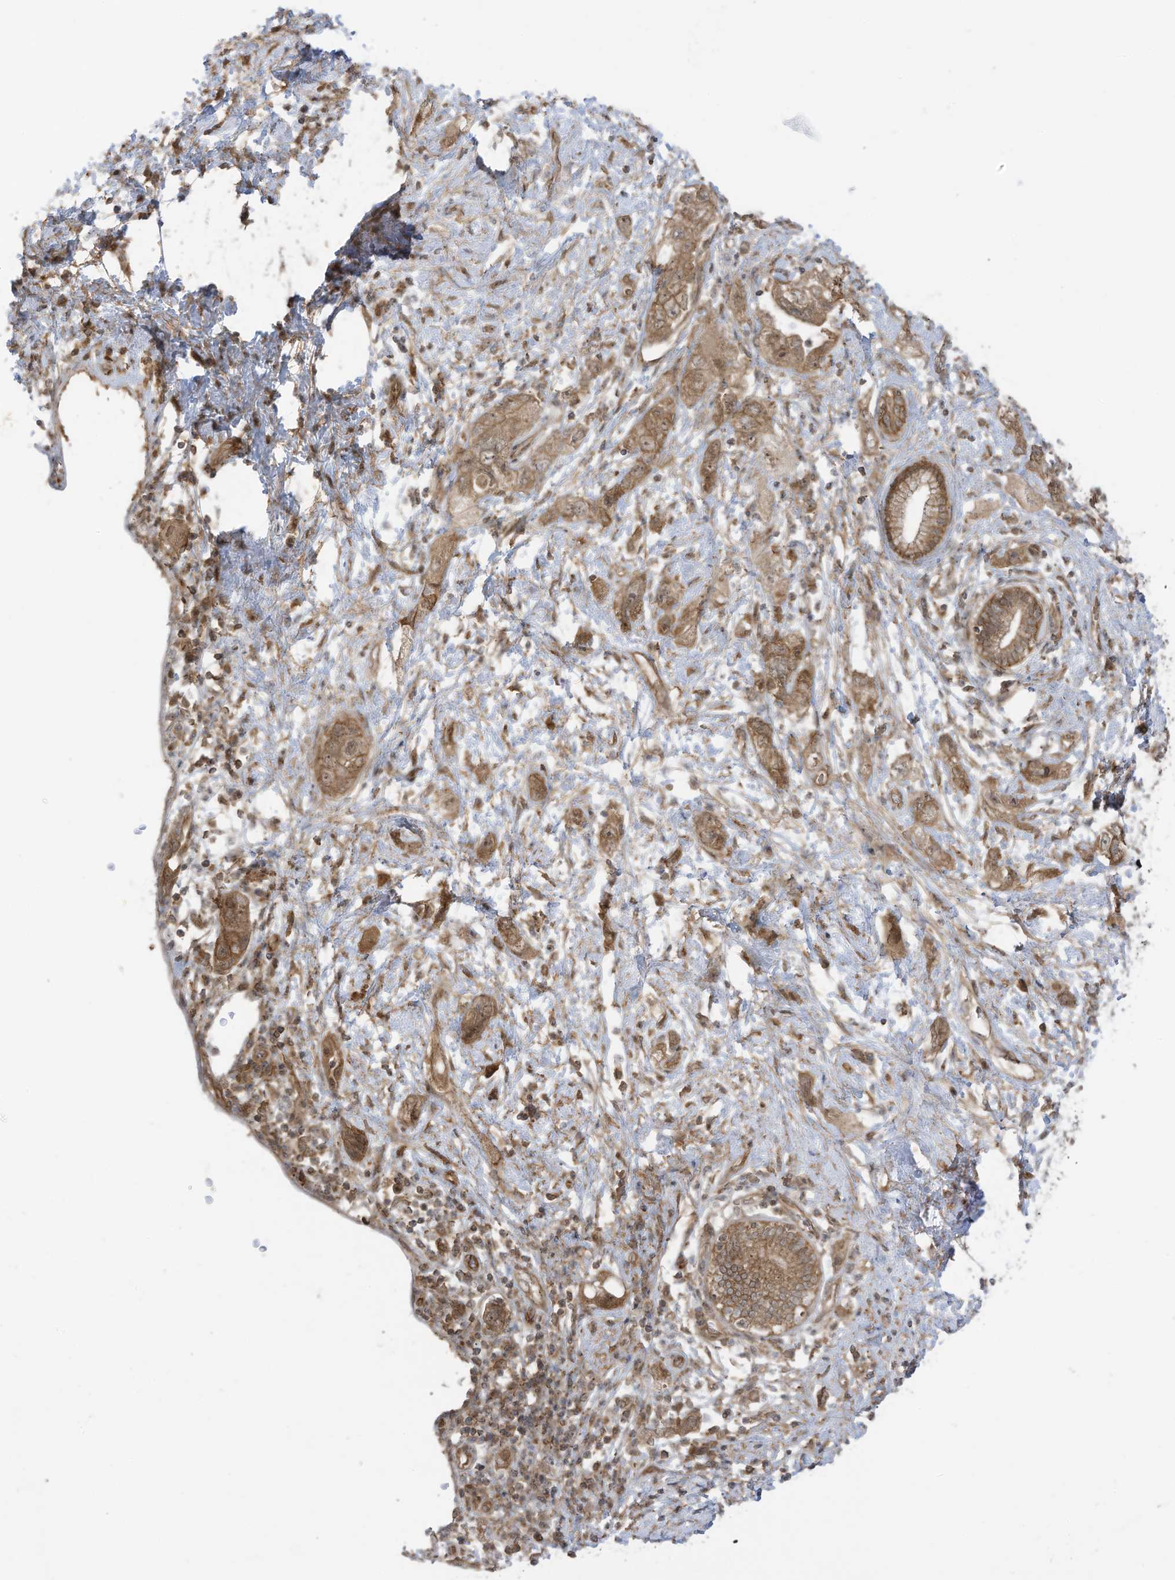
{"staining": {"intensity": "moderate", "quantity": ">75%", "location": "cytoplasmic/membranous"}, "tissue": "pancreatic cancer", "cell_type": "Tumor cells", "image_type": "cancer", "snomed": [{"axis": "morphology", "description": "Adenocarcinoma, NOS"}, {"axis": "topography", "description": "Pancreas"}], "caption": "A micrograph of human adenocarcinoma (pancreatic) stained for a protein displays moderate cytoplasmic/membranous brown staining in tumor cells.", "gene": "REPS1", "patient": {"sex": "female", "age": 73}}